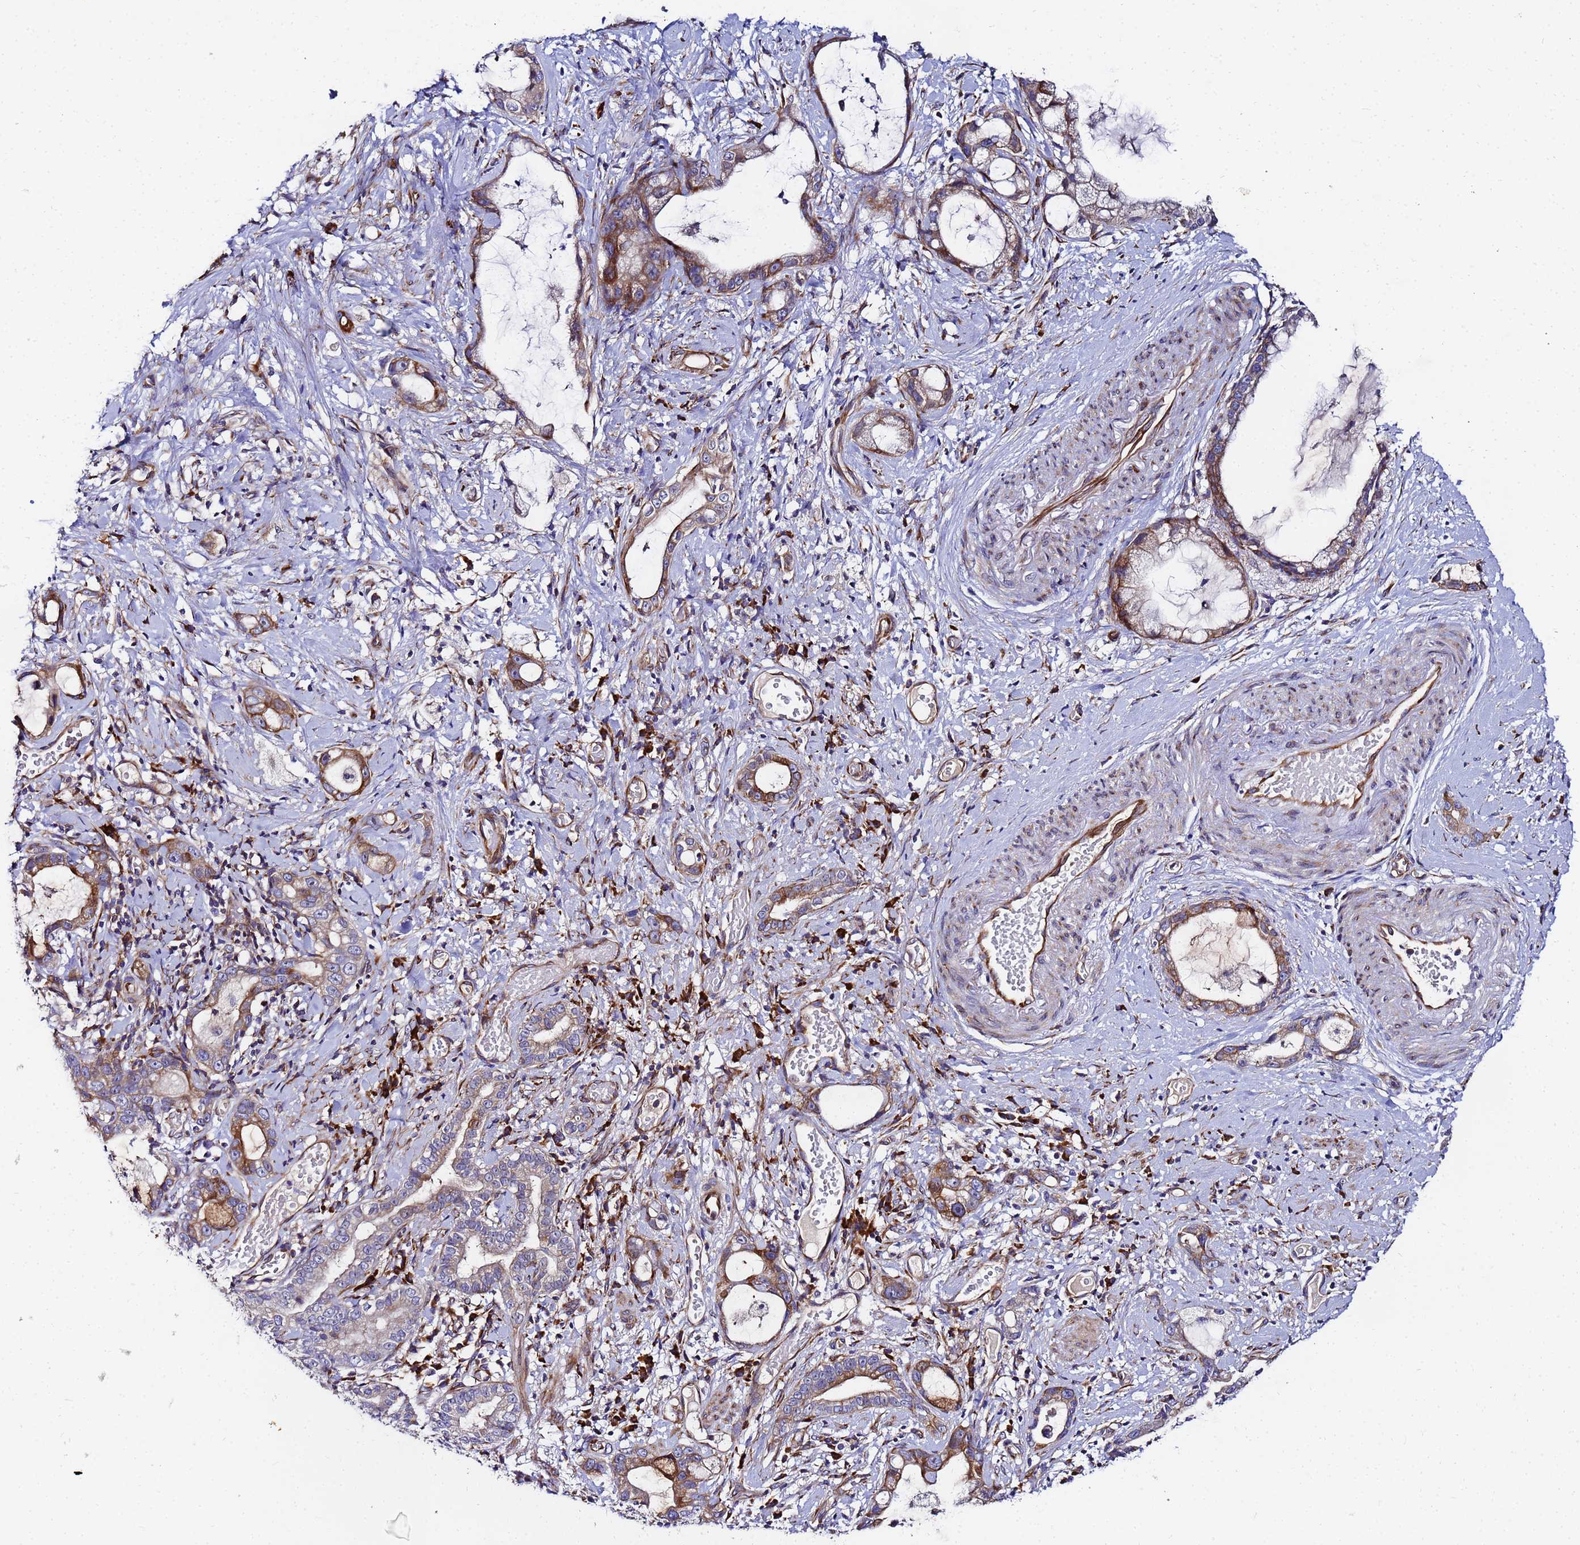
{"staining": {"intensity": "moderate", "quantity": "25%-75%", "location": "cytoplasmic/membranous"}, "tissue": "stomach cancer", "cell_type": "Tumor cells", "image_type": "cancer", "snomed": [{"axis": "morphology", "description": "Adenocarcinoma, NOS"}, {"axis": "topography", "description": "Stomach"}], "caption": "A medium amount of moderate cytoplasmic/membranous positivity is seen in about 25%-75% of tumor cells in stomach cancer (adenocarcinoma) tissue.", "gene": "POM121", "patient": {"sex": "male", "age": 55}}